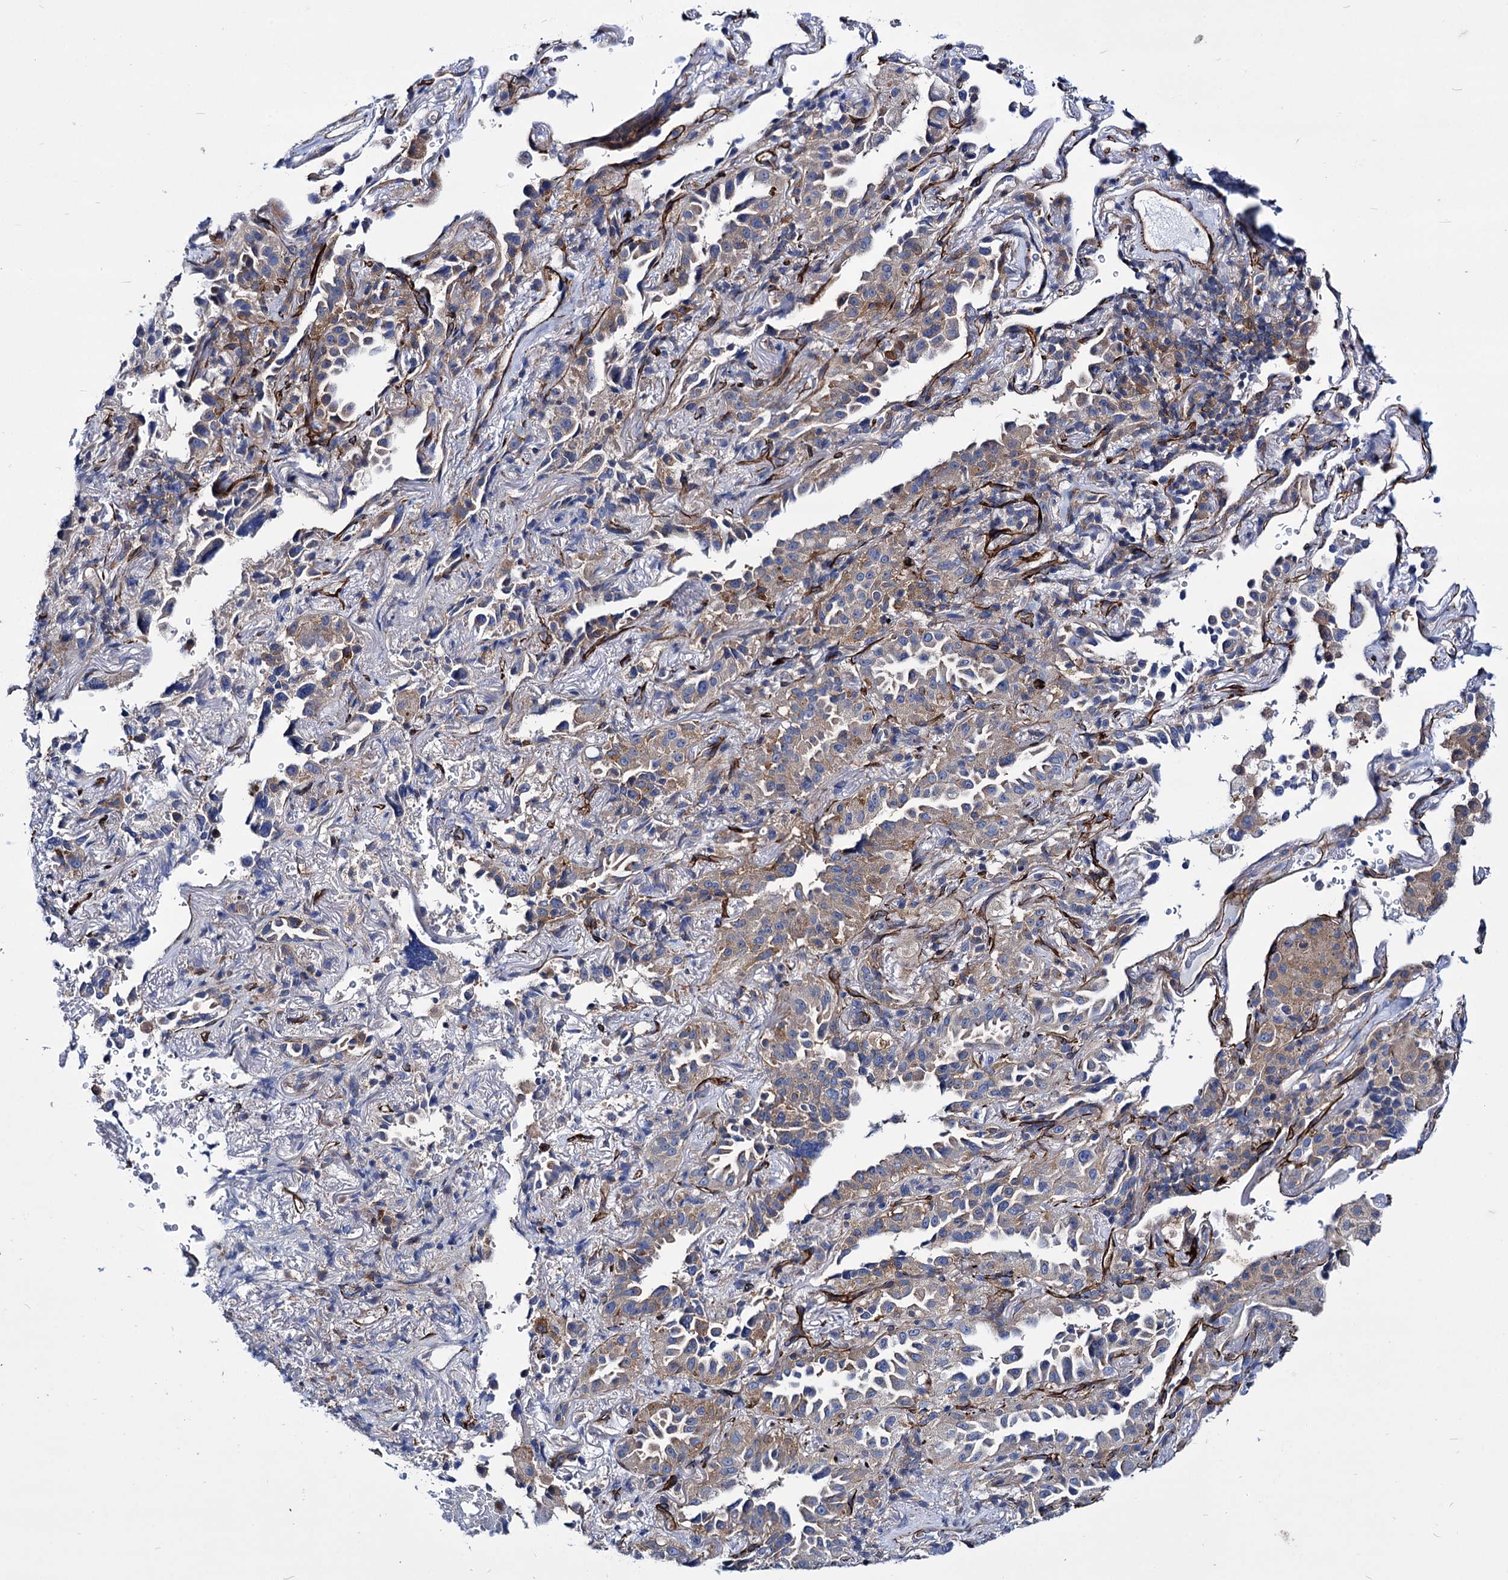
{"staining": {"intensity": "moderate", "quantity": "<25%", "location": "cytoplasmic/membranous"}, "tissue": "lung cancer", "cell_type": "Tumor cells", "image_type": "cancer", "snomed": [{"axis": "morphology", "description": "Adenocarcinoma, NOS"}, {"axis": "topography", "description": "Lung"}], "caption": "High-power microscopy captured an immunohistochemistry micrograph of lung cancer, revealing moderate cytoplasmic/membranous expression in approximately <25% of tumor cells.", "gene": "AXL", "patient": {"sex": "female", "age": 69}}